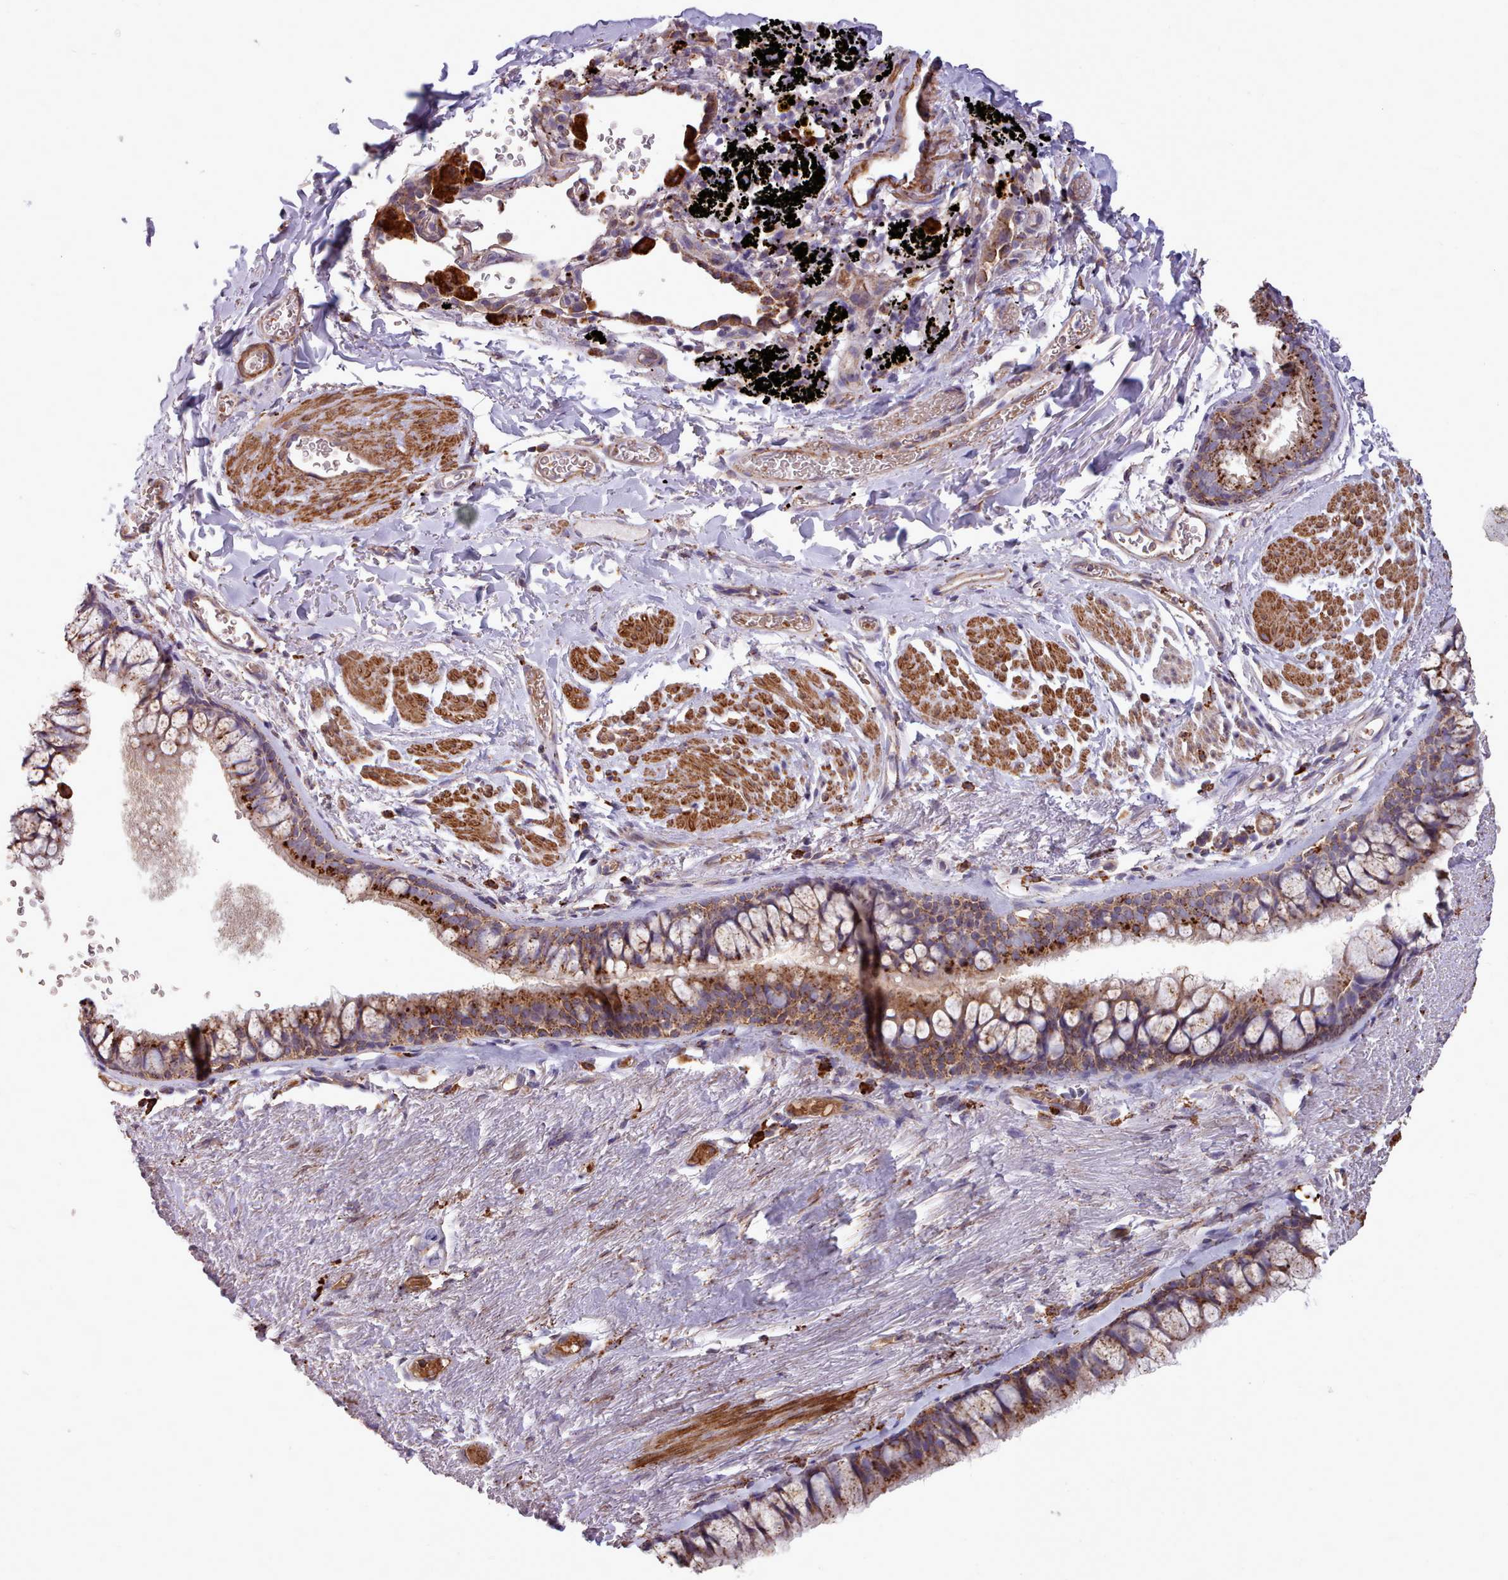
{"staining": {"intensity": "strong", "quantity": ">75%", "location": "cytoplasmic/membranous"}, "tissue": "bronchus", "cell_type": "Respiratory epithelial cells", "image_type": "normal", "snomed": [{"axis": "morphology", "description": "Normal tissue, NOS"}, {"axis": "topography", "description": "Bronchus"}], "caption": "An image of bronchus stained for a protein reveals strong cytoplasmic/membranous brown staining in respiratory epithelial cells.", "gene": "PACSIN3", "patient": {"sex": "male", "age": 65}}